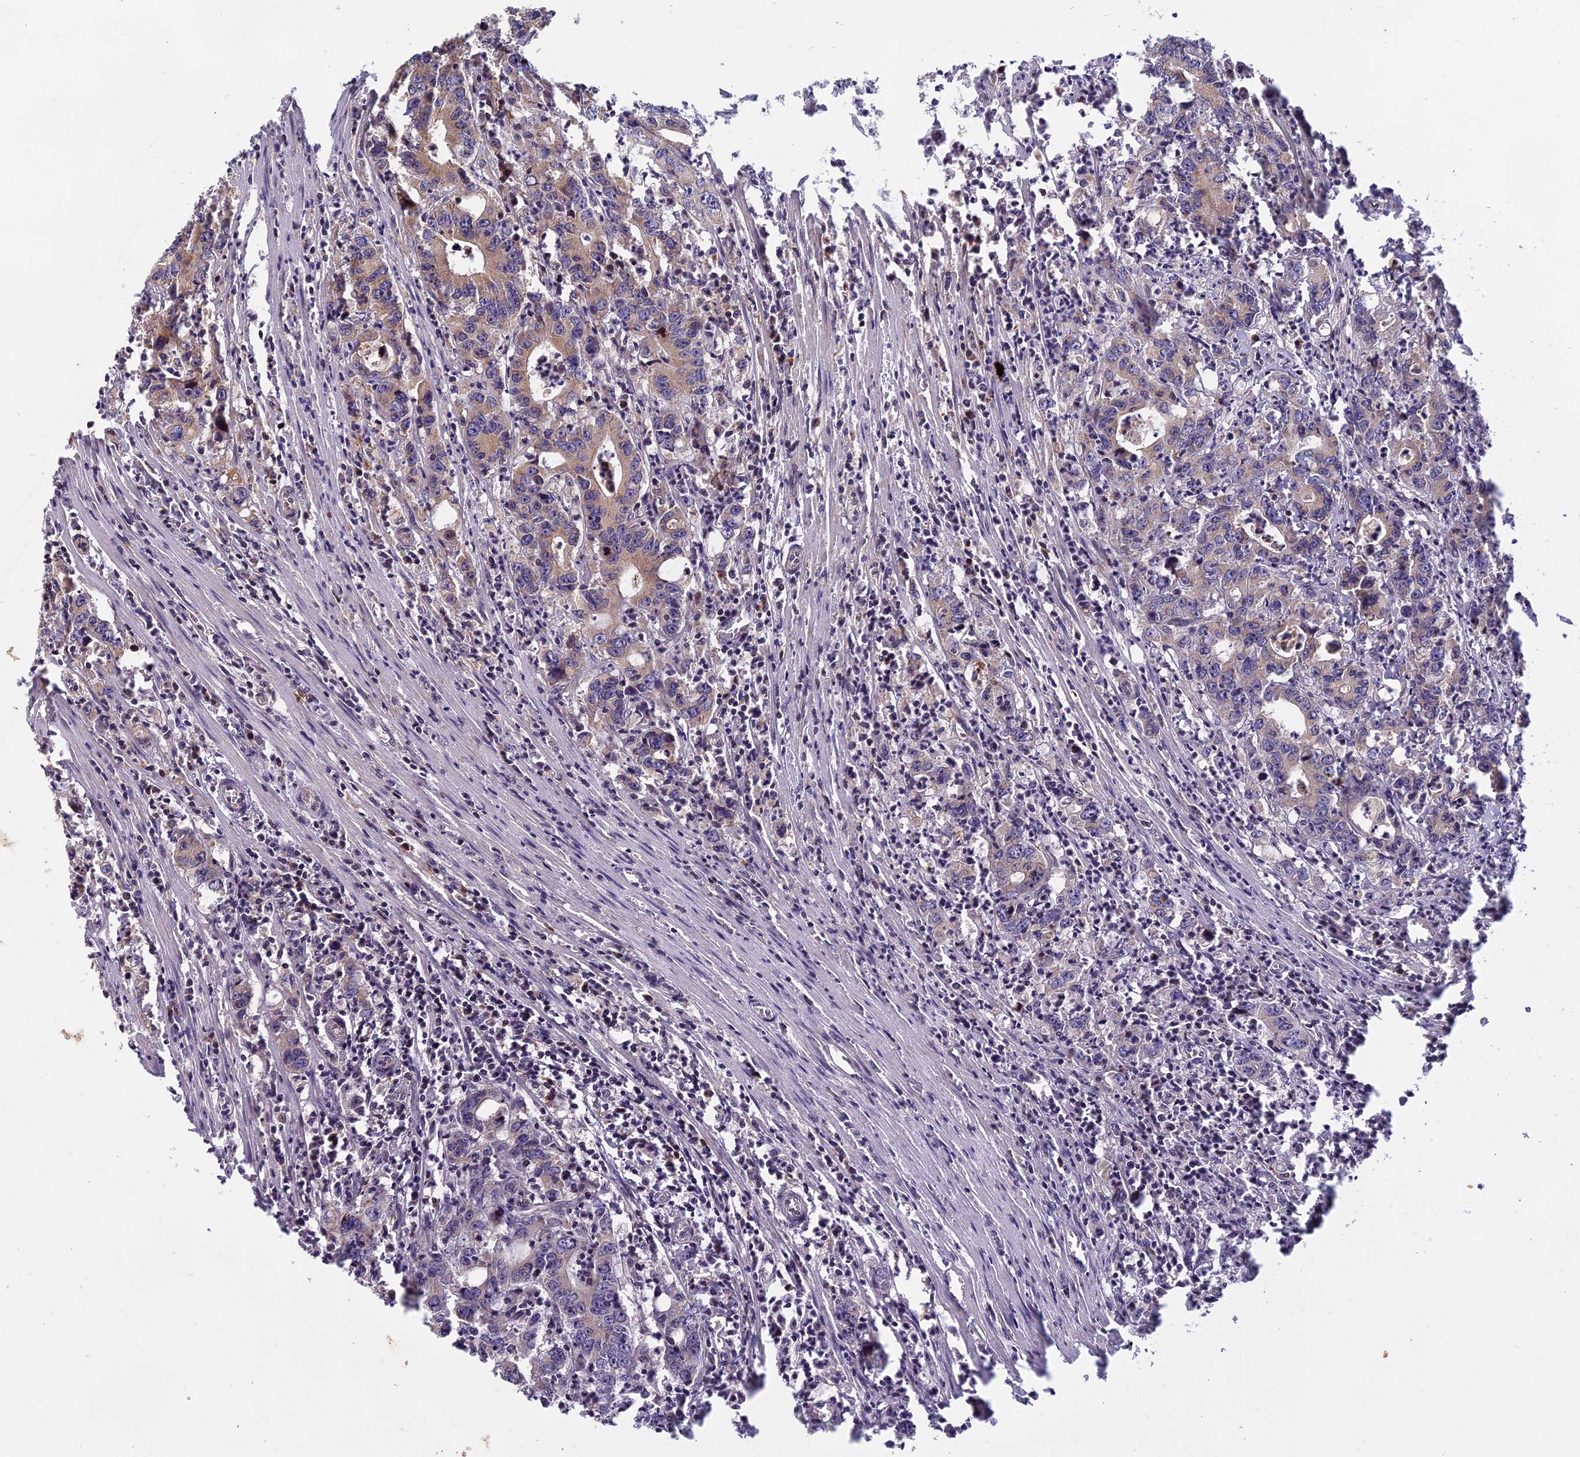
{"staining": {"intensity": "weak", "quantity": "<25%", "location": "cytoplasmic/membranous"}, "tissue": "colorectal cancer", "cell_type": "Tumor cells", "image_type": "cancer", "snomed": [{"axis": "morphology", "description": "Adenocarcinoma, NOS"}, {"axis": "topography", "description": "Colon"}], "caption": "Micrograph shows no significant protein positivity in tumor cells of adenocarcinoma (colorectal).", "gene": "EDAR", "patient": {"sex": "female", "age": 75}}